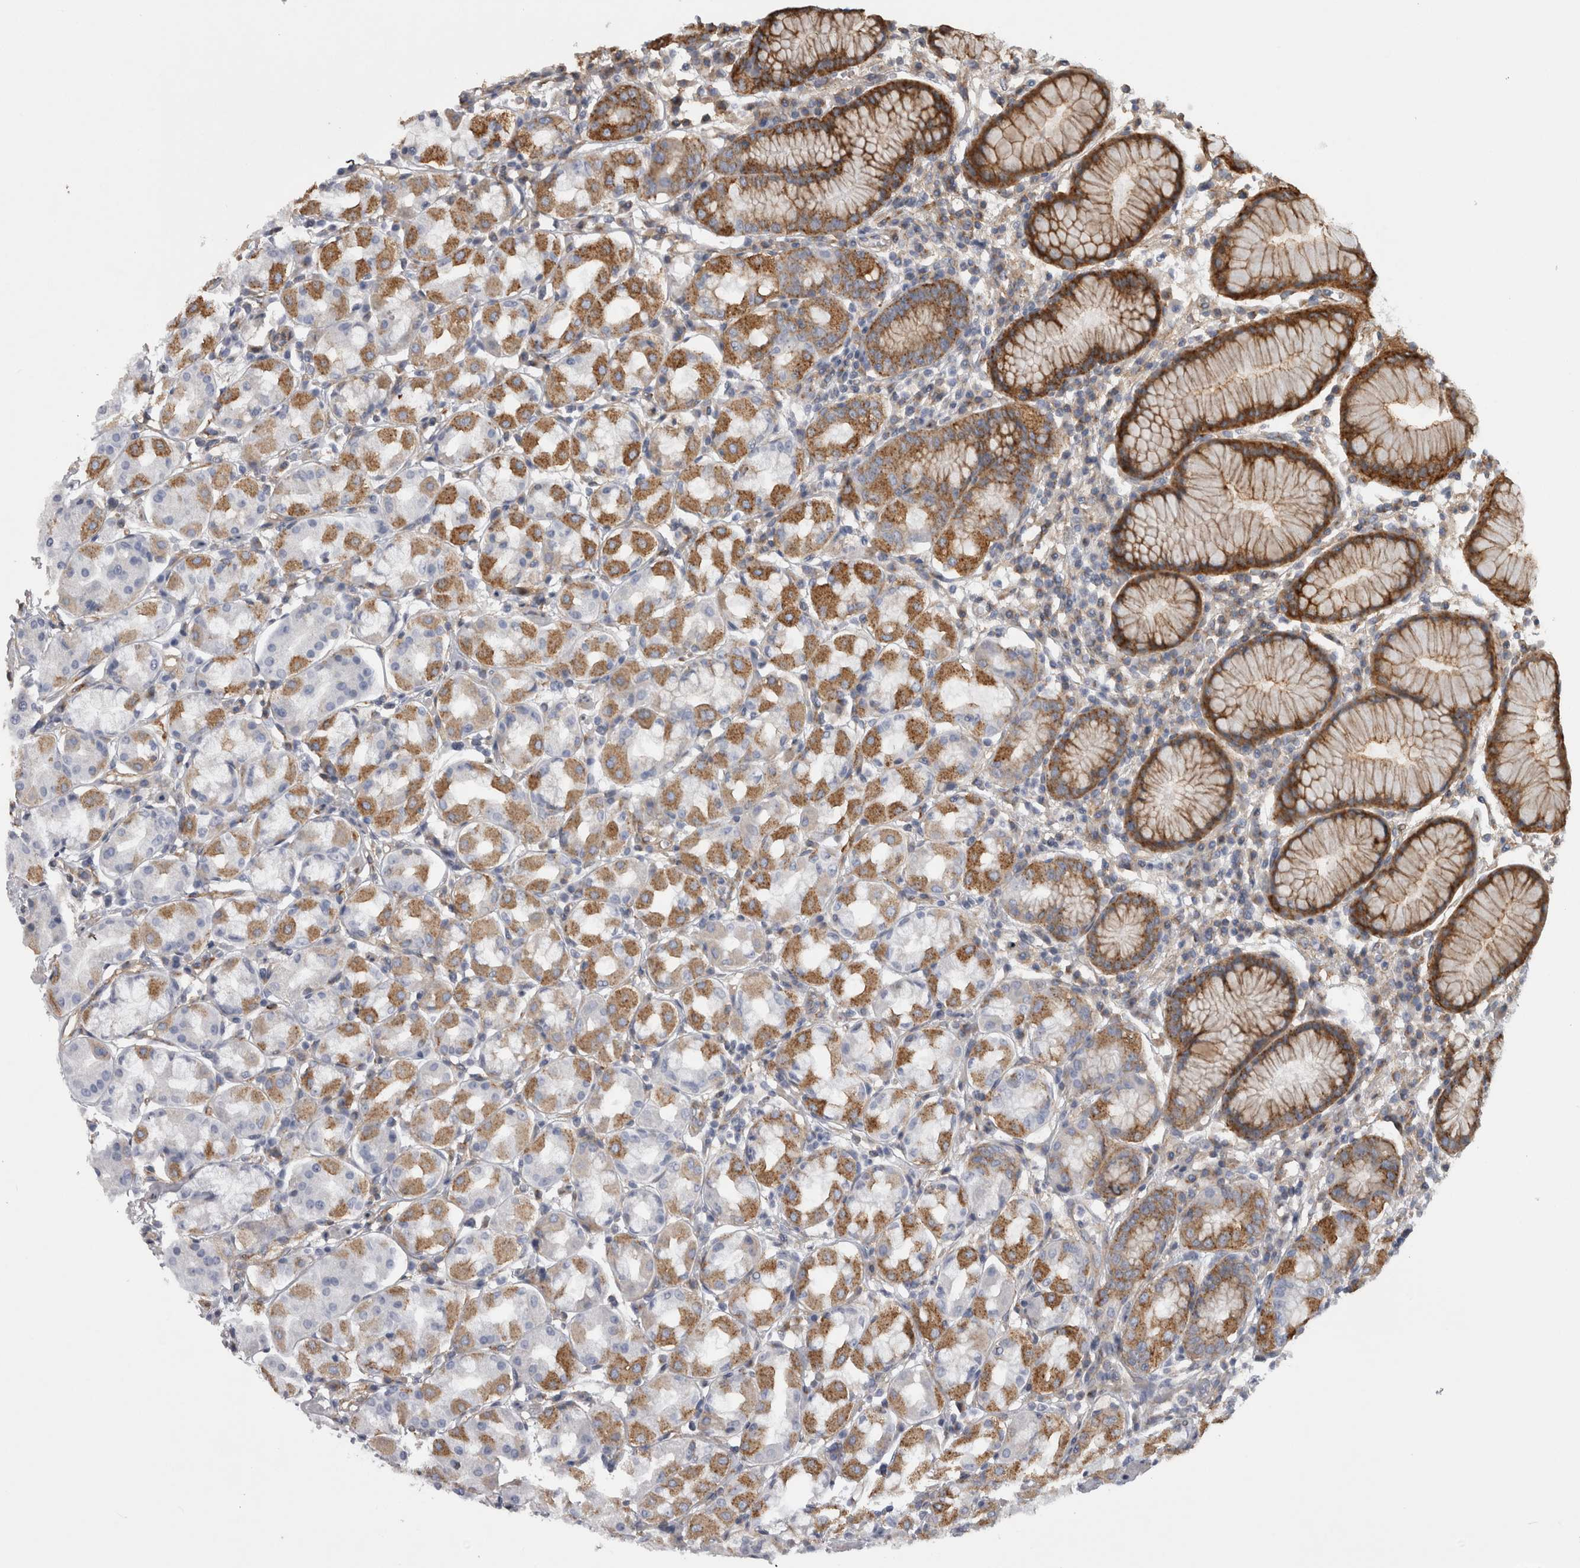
{"staining": {"intensity": "moderate", "quantity": "25%-75%", "location": "cytoplasmic/membranous"}, "tissue": "stomach", "cell_type": "Glandular cells", "image_type": "normal", "snomed": [{"axis": "morphology", "description": "Normal tissue, NOS"}, {"axis": "topography", "description": "Stomach"}, {"axis": "topography", "description": "Stomach, lower"}], "caption": "Normal stomach reveals moderate cytoplasmic/membranous staining in about 25%-75% of glandular cells.", "gene": "ATXN3L", "patient": {"sex": "female", "age": 56}}